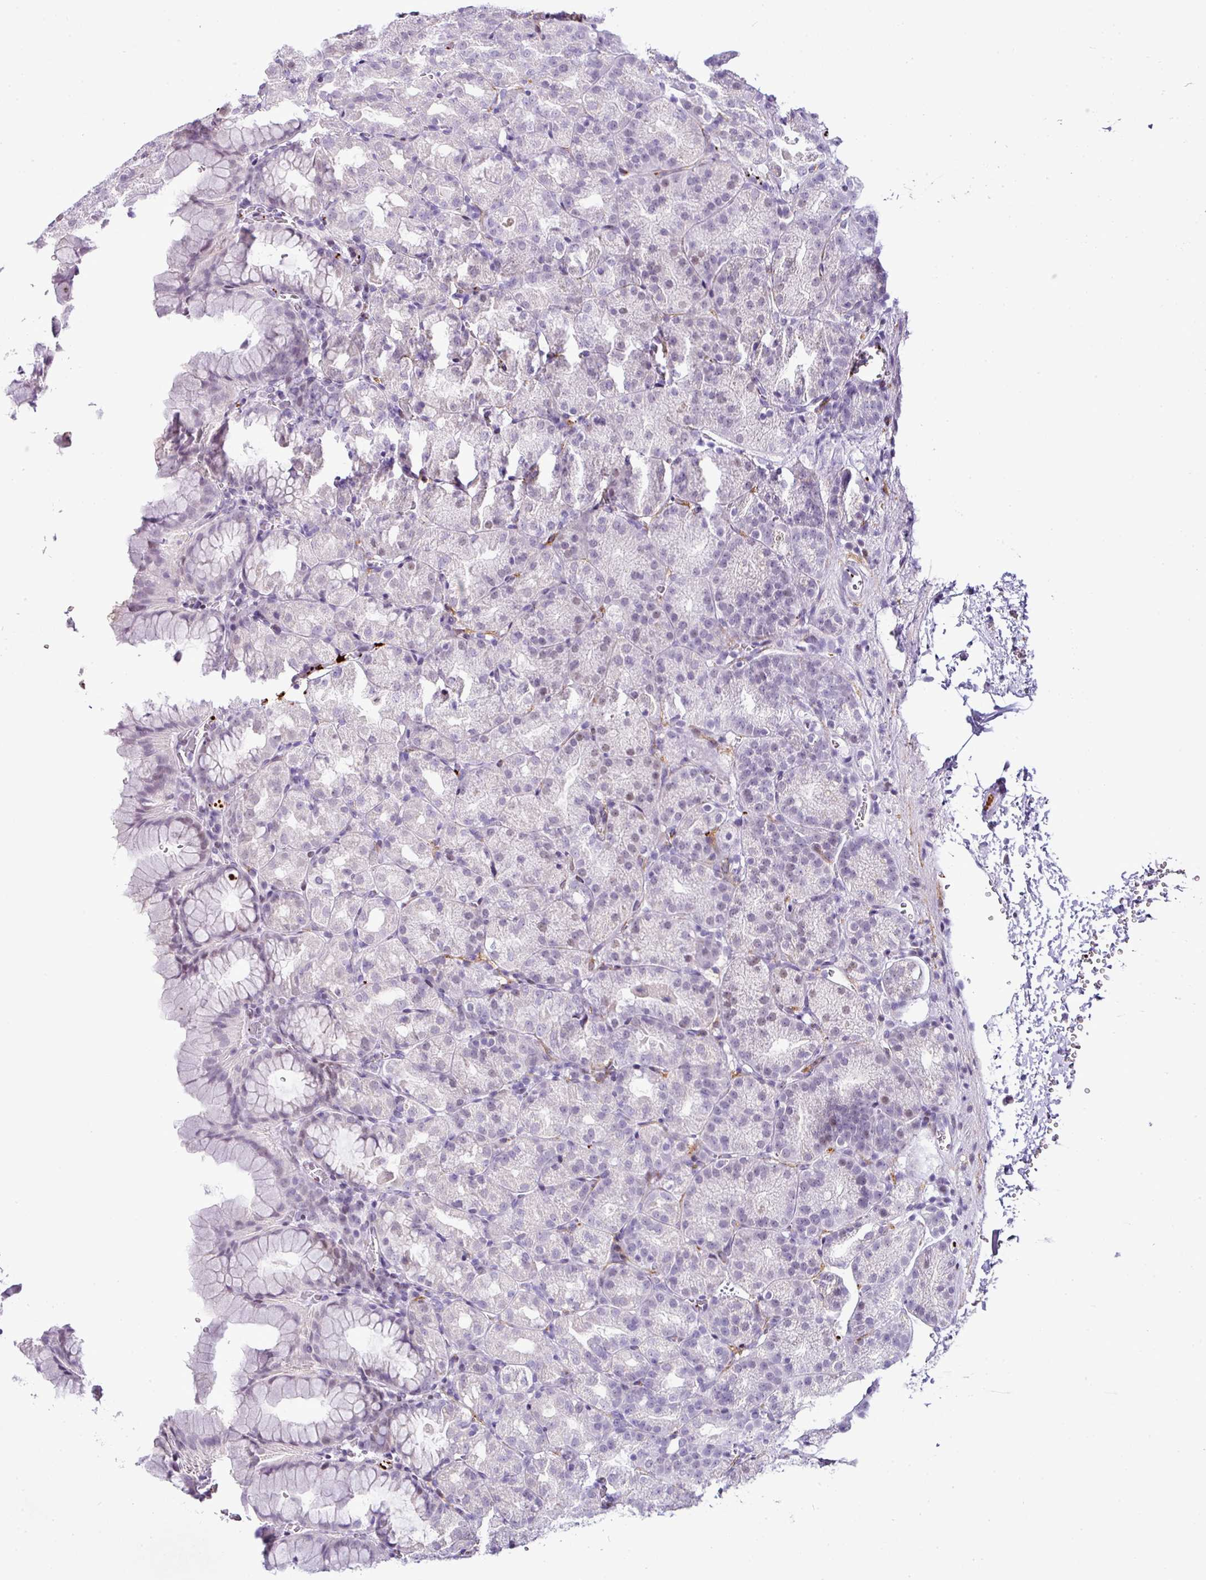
{"staining": {"intensity": "weak", "quantity": "<25%", "location": "nuclear"}, "tissue": "stomach", "cell_type": "Glandular cells", "image_type": "normal", "snomed": [{"axis": "morphology", "description": "Normal tissue, NOS"}, {"axis": "topography", "description": "Stomach, upper"}], "caption": "The immunohistochemistry photomicrograph has no significant positivity in glandular cells of stomach. The staining is performed using DAB (3,3'-diaminobenzidine) brown chromogen with nuclei counter-stained in using hematoxylin.", "gene": "CMTM5", "patient": {"sex": "female", "age": 81}}